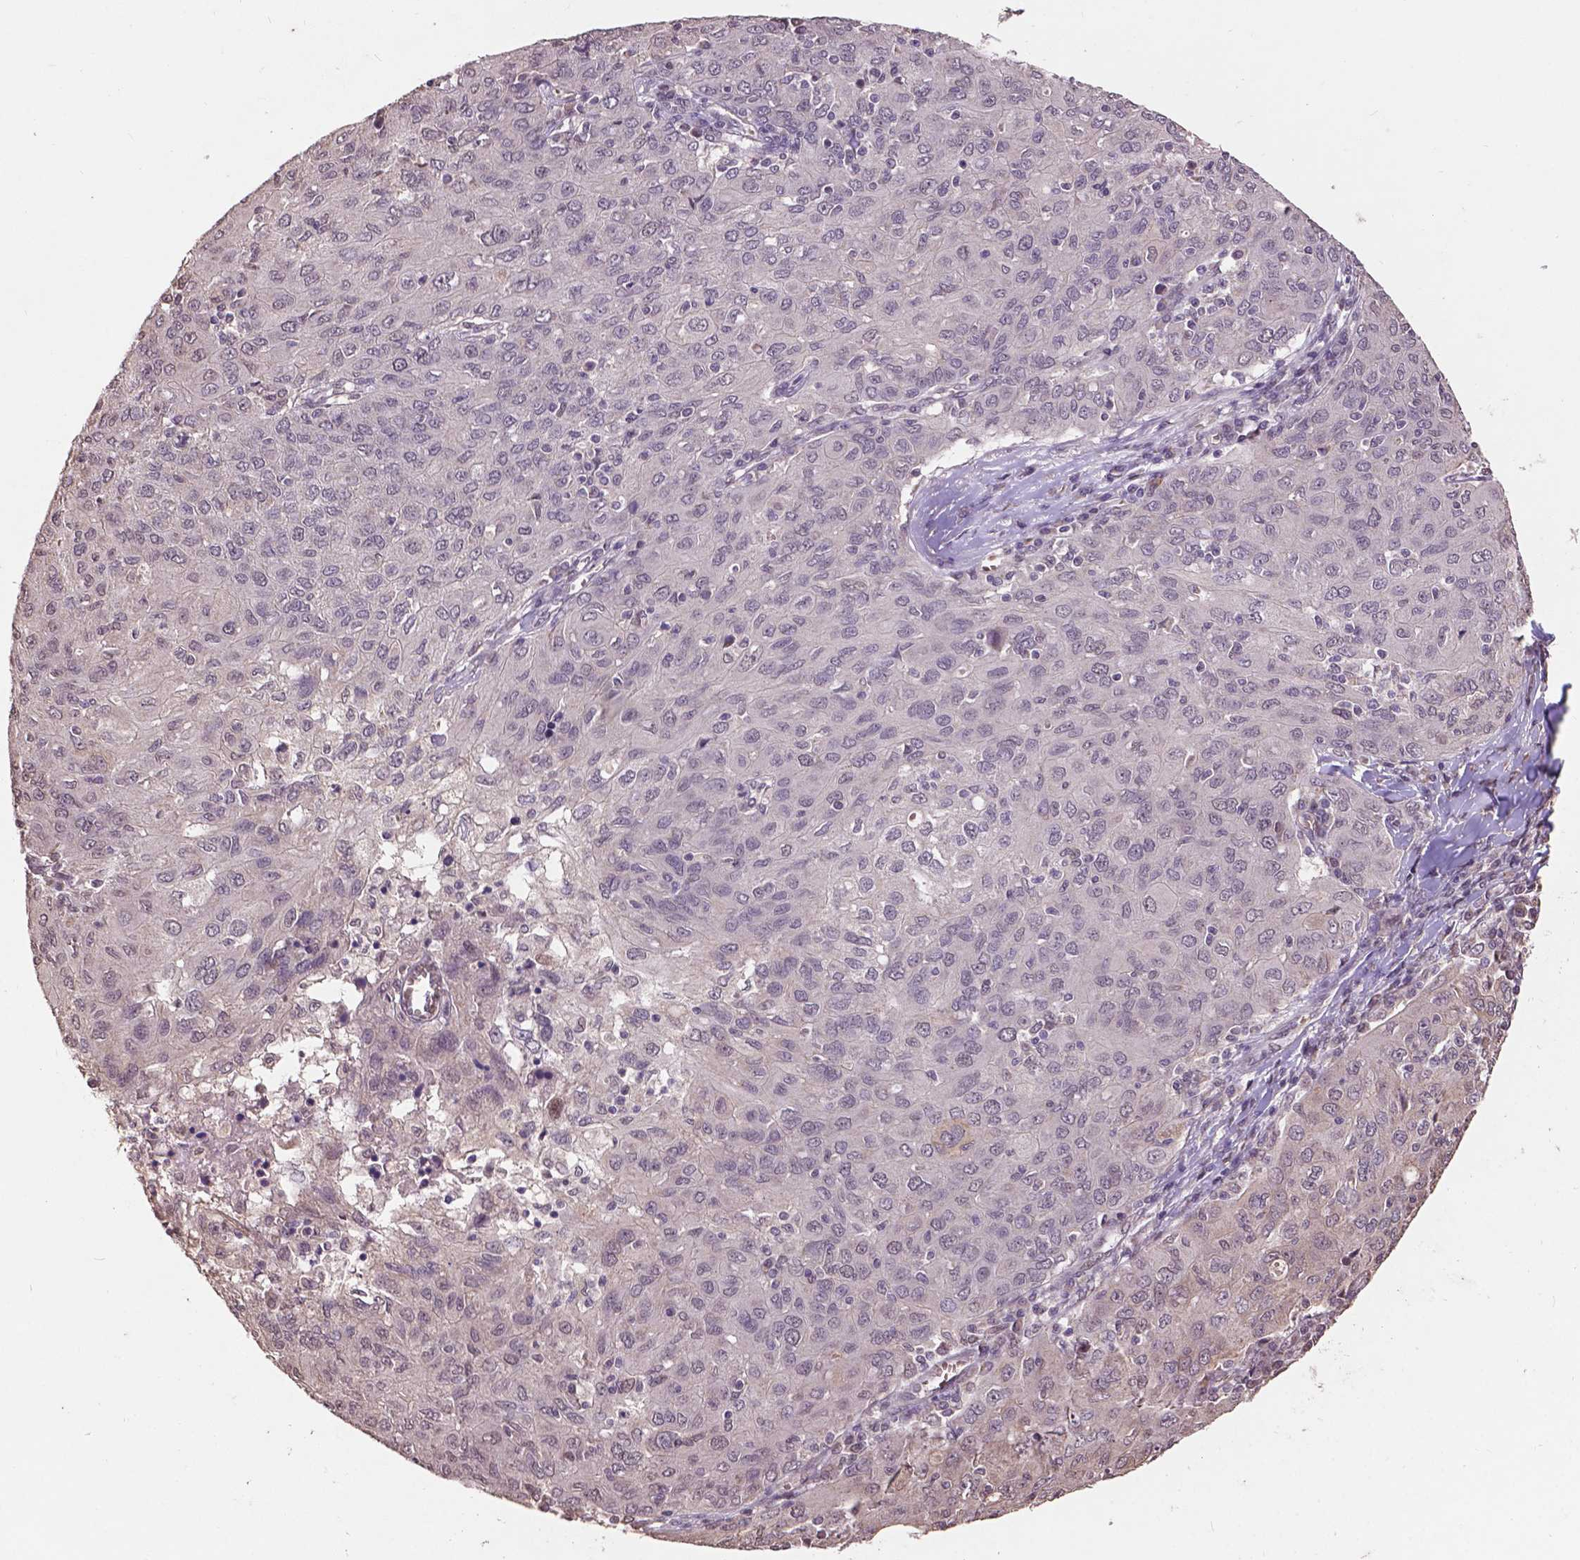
{"staining": {"intensity": "negative", "quantity": "none", "location": "none"}, "tissue": "ovarian cancer", "cell_type": "Tumor cells", "image_type": "cancer", "snomed": [{"axis": "morphology", "description": "Carcinoma, endometroid"}, {"axis": "topography", "description": "Ovary"}], "caption": "An IHC photomicrograph of ovarian cancer is shown. There is no staining in tumor cells of ovarian cancer.", "gene": "GLRA2", "patient": {"sex": "female", "age": 50}}